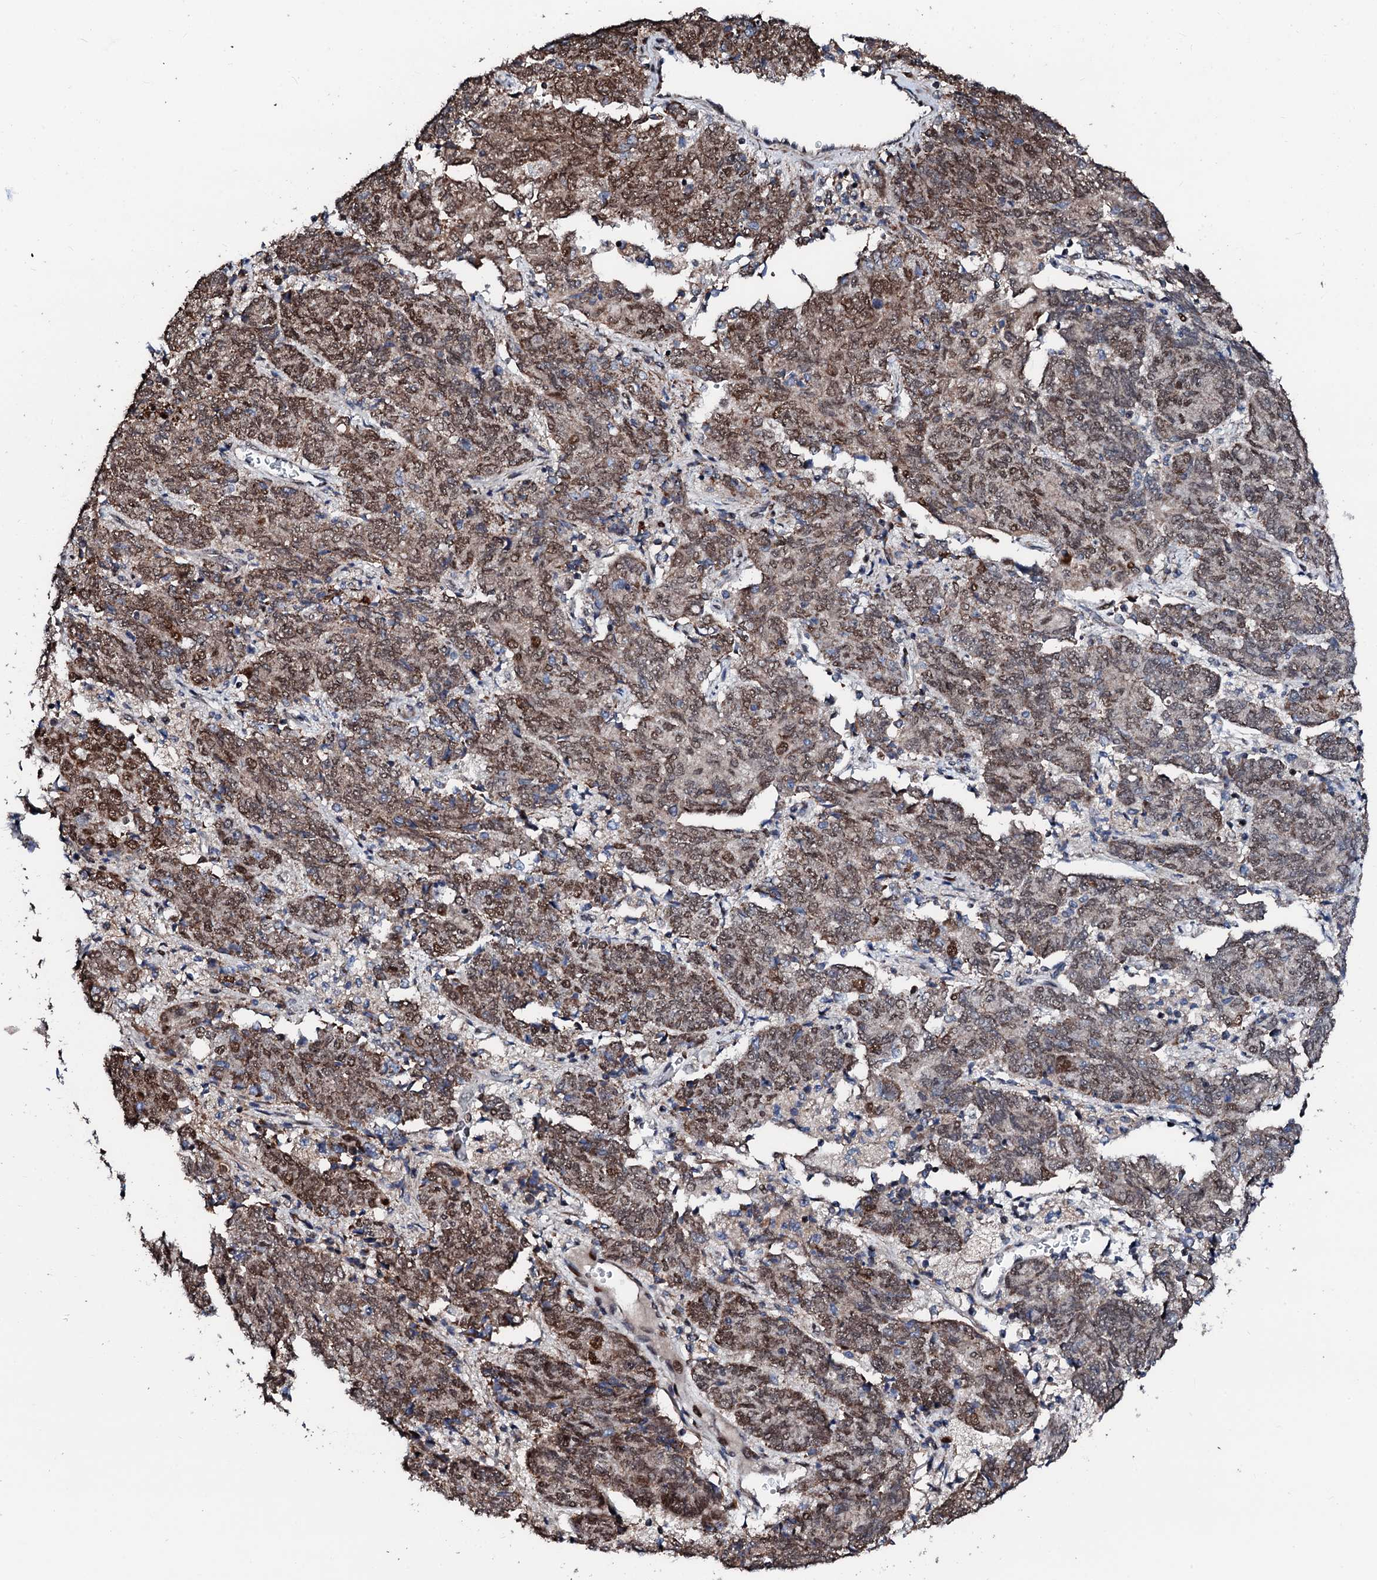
{"staining": {"intensity": "moderate", "quantity": "25%-75%", "location": "cytoplasmic/membranous,nuclear"}, "tissue": "endometrial cancer", "cell_type": "Tumor cells", "image_type": "cancer", "snomed": [{"axis": "morphology", "description": "Adenocarcinoma, NOS"}, {"axis": "topography", "description": "Endometrium"}], "caption": "Human adenocarcinoma (endometrial) stained with a brown dye exhibits moderate cytoplasmic/membranous and nuclear positive staining in about 25%-75% of tumor cells.", "gene": "KIF18A", "patient": {"sex": "female", "age": 80}}